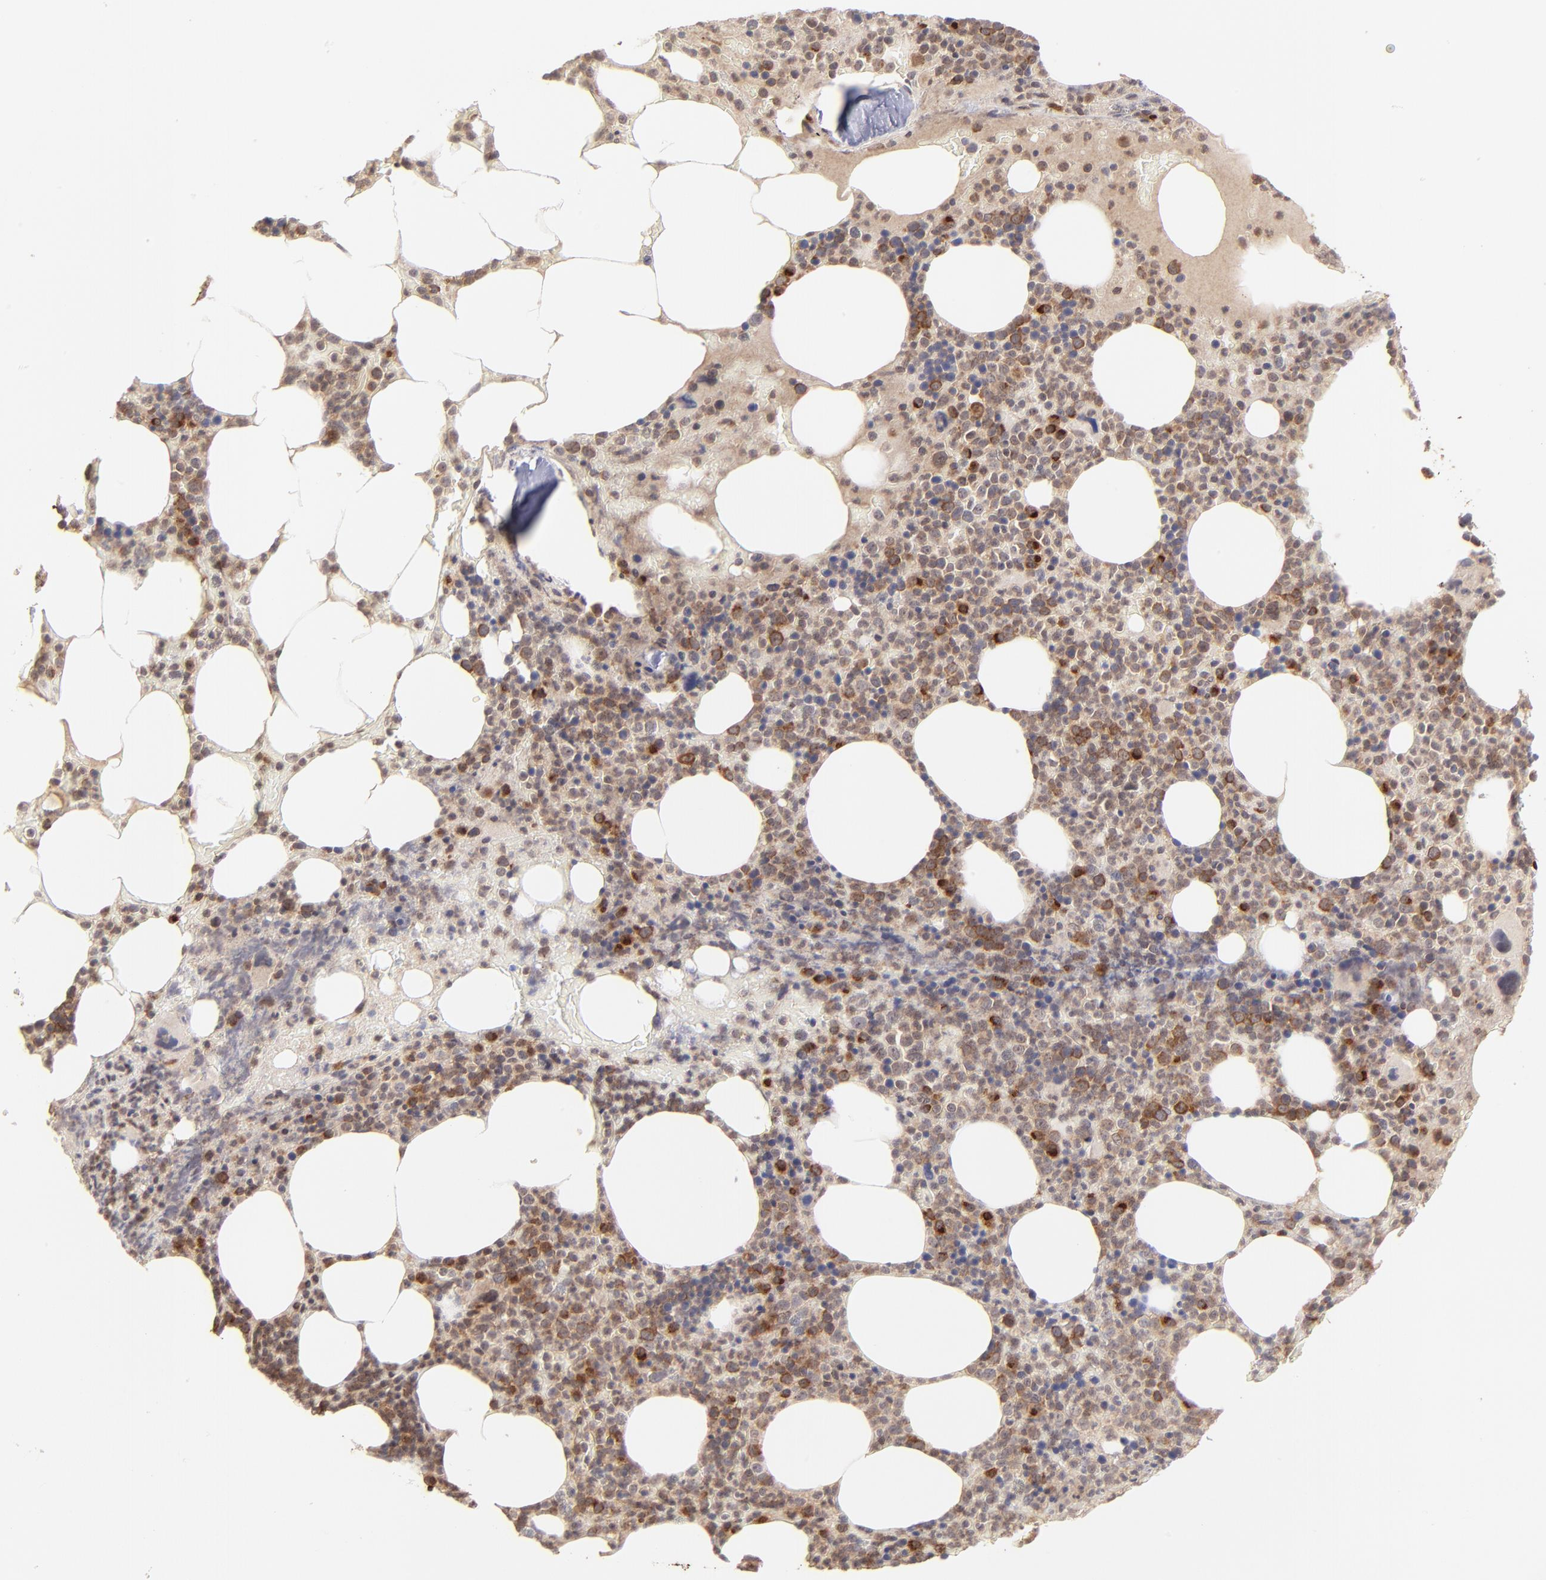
{"staining": {"intensity": "strong", "quantity": "25%-75%", "location": "cytoplasmic/membranous"}, "tissue": "bone marrow", "cell_type": "Hematopoietic cells", "image_type": "normal", "snomed": [{"axis": "morphology", "description": "Normal tissue, NOS"}, {"axis": "topography", "description": "Bone marrow"}], "caption": "Brown immunohistochemical staining in unremarkable human bone marrow reveals strong cytoplasmic/membranous expression in about 25%-75% of hematopoietic cells.", "gene": "TNRC6B", "patient": {"sex": "female", "age": 66}}